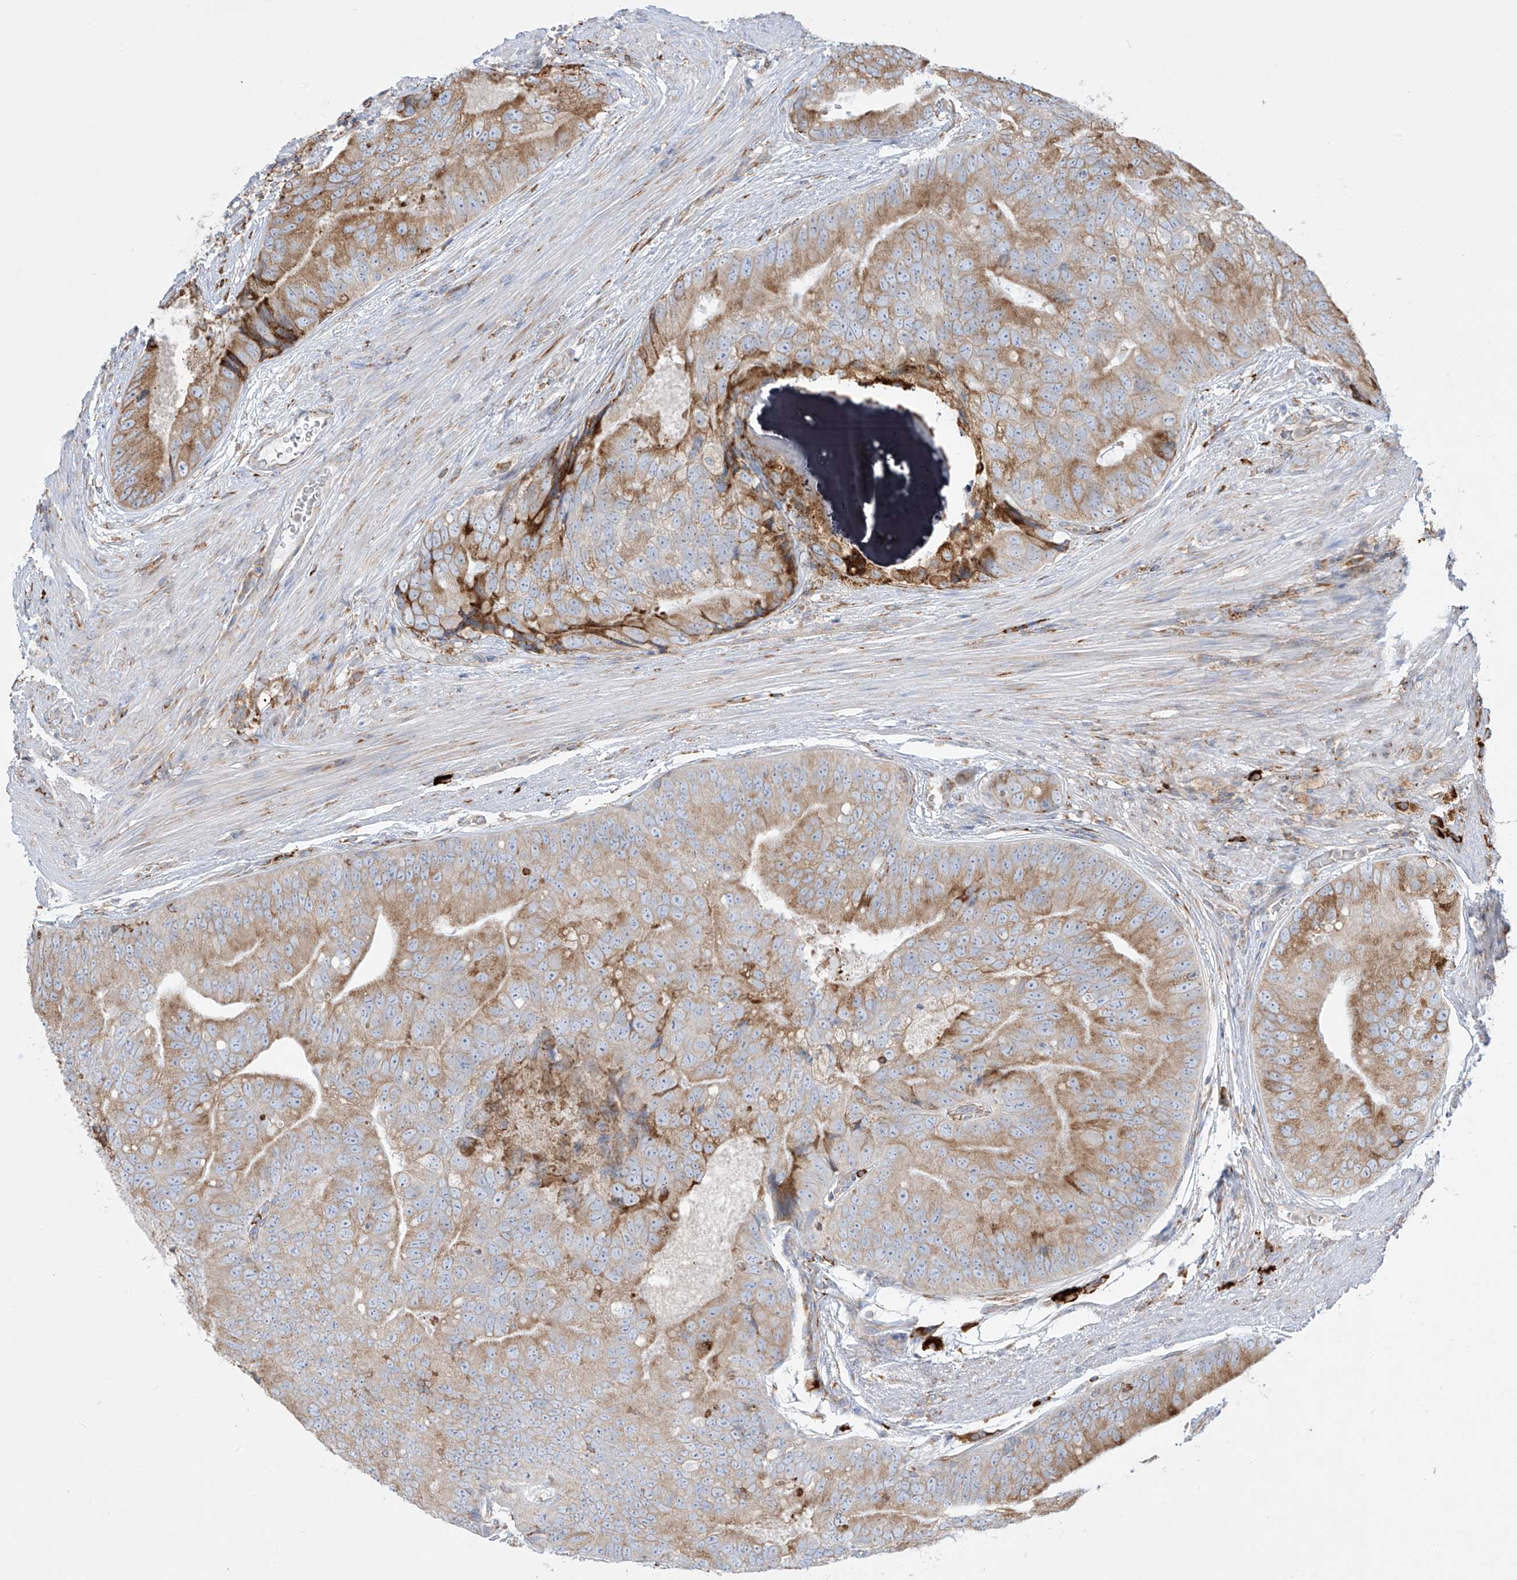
{"staining": {"intensity": "moderate", "quantity": "25%-75%", "location": "cytoplasmic/membranous"}, "tissue": "prostate cancer", "cell_type": "Tumor cells", "image_type": "cancer", "snomed": [{"axis": "morphology", "description": "Adenocarcinoma, High grade"}, {"axis": "topography", "description": "Prostate"}], "caption": "High-grade adenocarcinoma (prostate) stained for a protein (brown) displays moderate cytoplasmic/membranous positive positivity in about 25%-75% of tumor cells.", "gene": "MX1", "patient": {"sex": "male", "age": 70}}